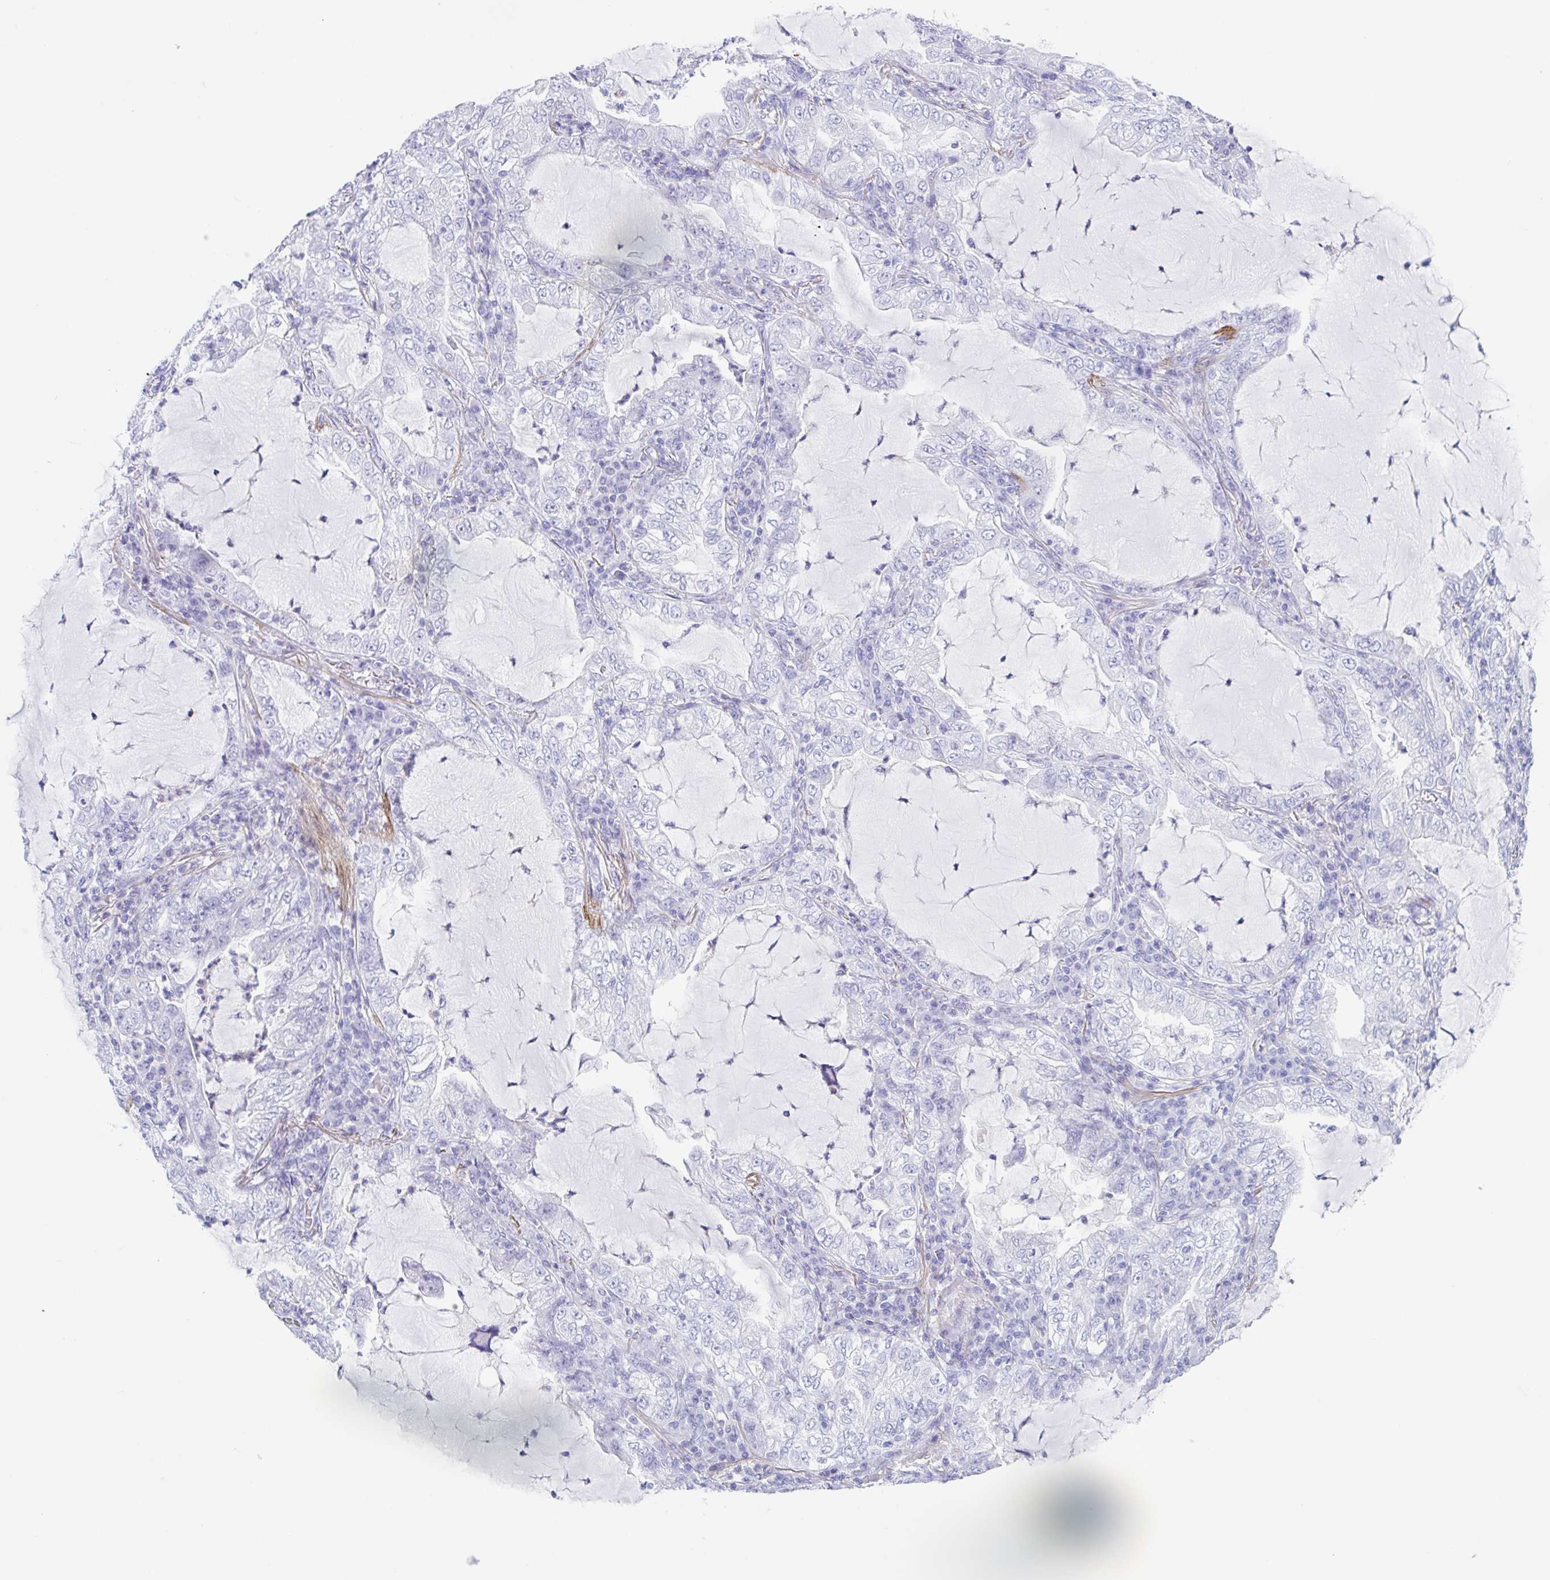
{"staining": {"intensity": "negative", "quantity": "none", "location": "none"}, "tissue": "lung cancer", "cell_type": "Tumor cells", "image_type": "cancer", "snomed": [{"axis": "morphology", "description": "Adenocarcinoma, NOS"}, {"axis": "topography", "description": "Lung"}], "caption": "The IHC photomicrograph has no significant staining in tumor cells of lung cancer (adenocarcinoma) tissue.", "gene": "TAS2R41", "patient": {"sex": "female", "age": 73}}